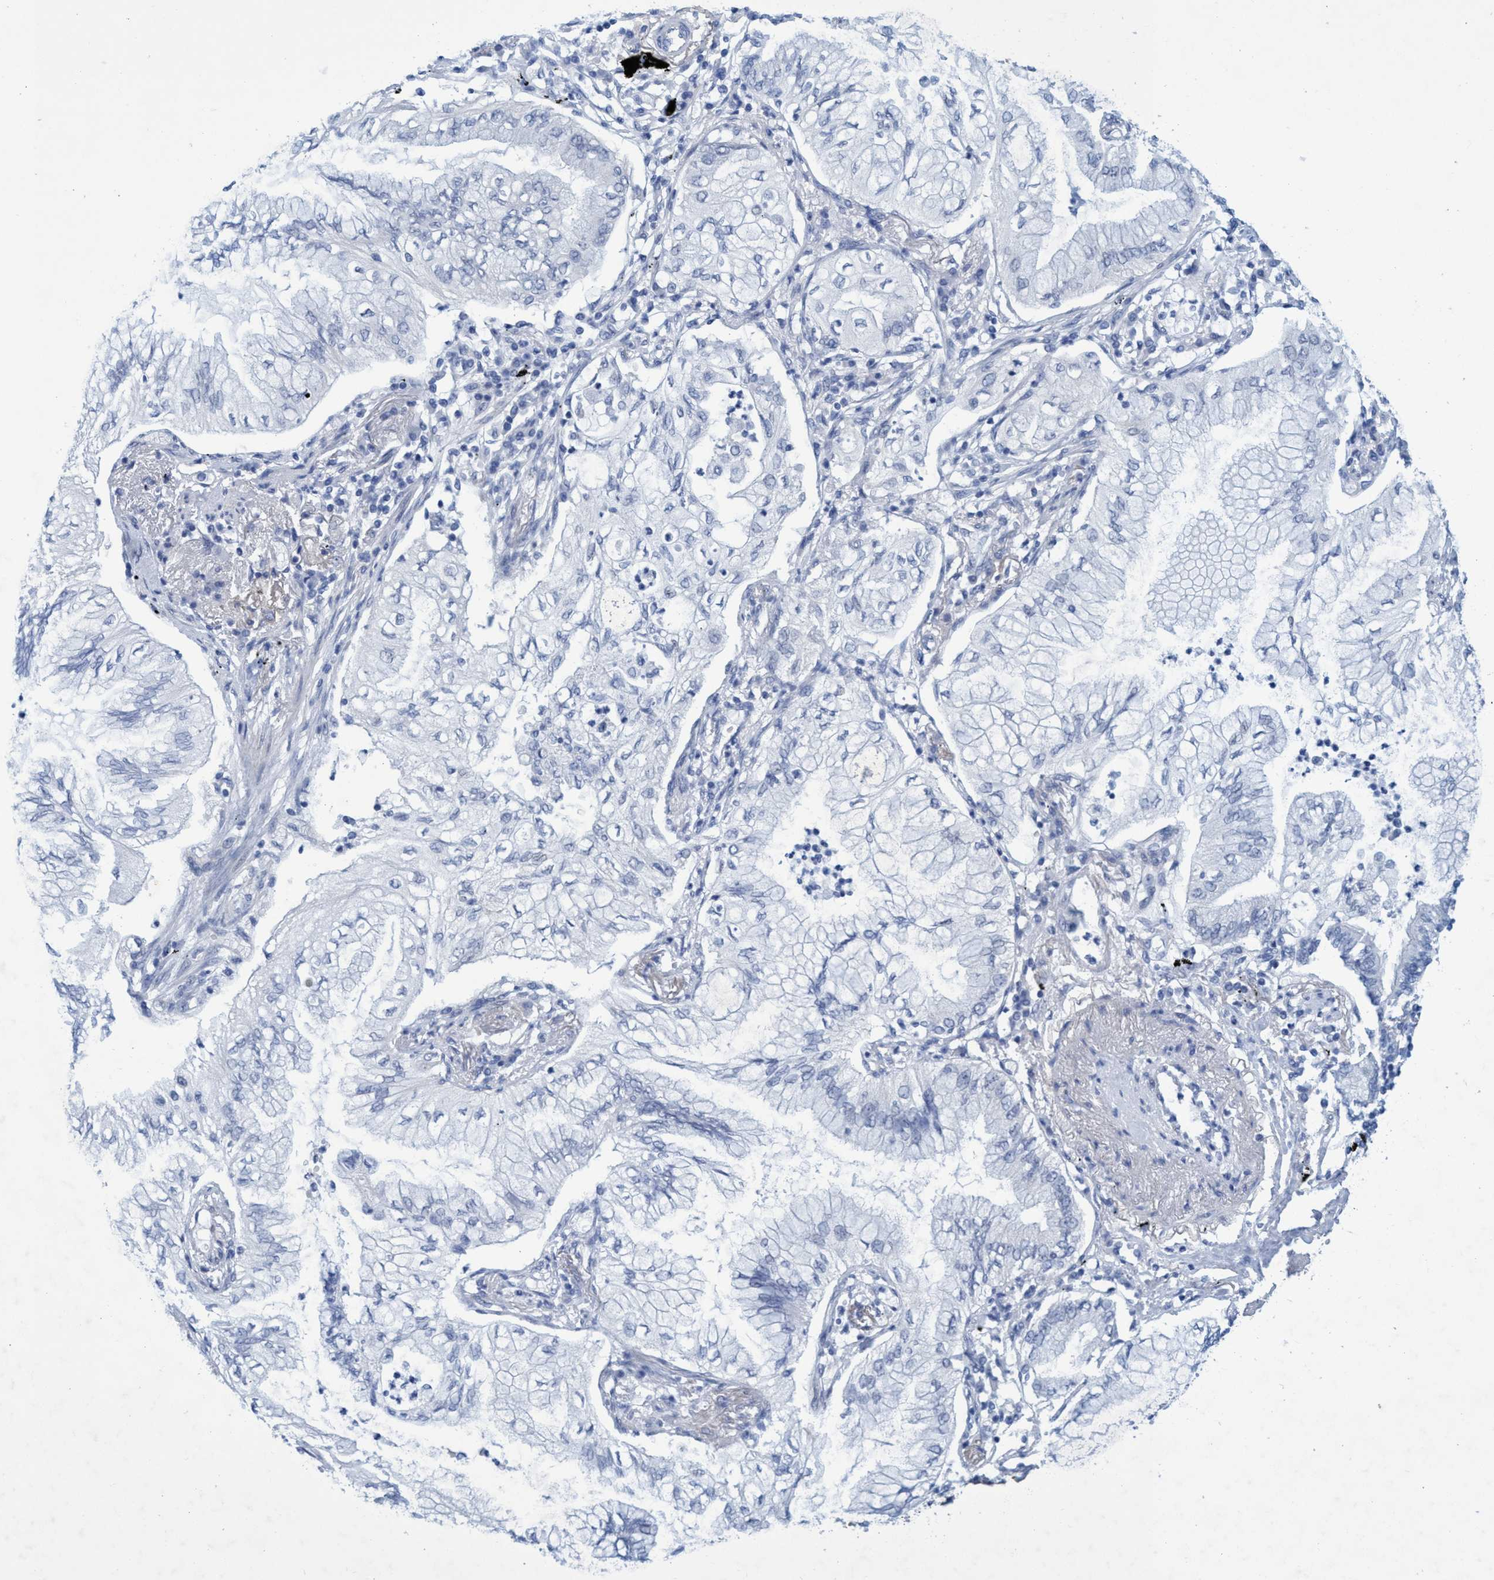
{"staining": {"intensity": "negative", "quantity": "none", "location": "none"}, "tissue": "lung cancer", "cell_type": "Tumor cells", "image_type": "cancer", "snomed": [{"axis": "morphology", "description": "Normal tissue, NOS"}, {"axis": "morphology", "description": "Adenocarcinoma, NOS"}, {"axis": "topography", "description": "Bronchus"}, {"axis": "topography", "description": "Lung"}], "caption": "An IHC micrograph of lung cancer is shown. There is no staining in tumor cells of lung cancer. (Immunohistochemistry (ihc), brightfield microscopy, high magnification).", "gene": "R3HCC1", "patient": {"sex": "female", "age": 70}}